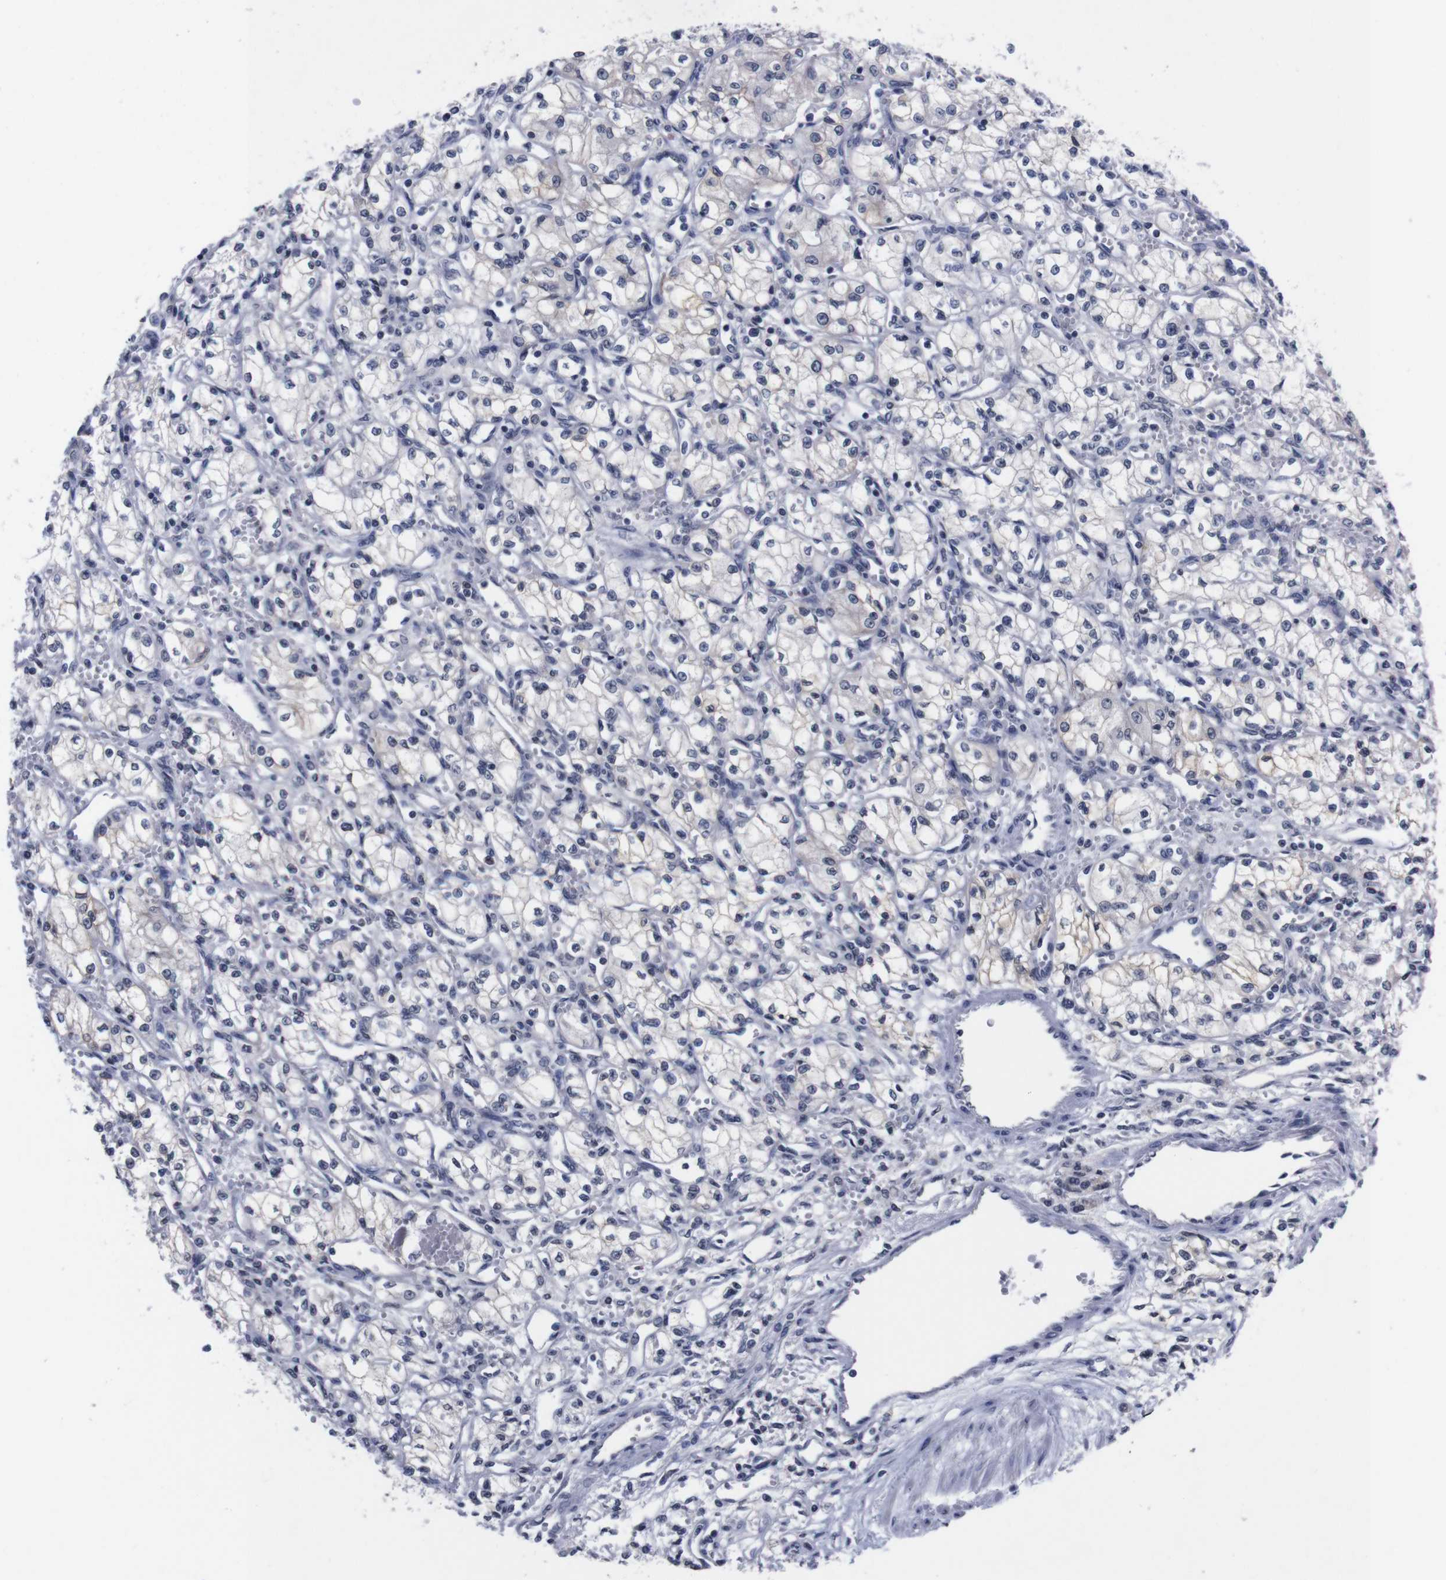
{"staining": {"intensity": "negative", "quantity": "none", "location": "none"}, "tissue": "renal cancer", "cell_type": "Tumor cells", "image_type": "cancer", "snomed": [{"axis": "morphology", "description": "Normal tissue, NOS"}, {"axis": "morphology", "description": "Adenocarcinoma, NOS"}, {"axis": "topography", "description": "Kidney"}], "caption": "Immunohistochemistry of renal cancer (adenocarcinoma) shows no positivity in tumor cells.", "gene": "TNFRSF21", "patient": {"sex": "male", "age": 59}}